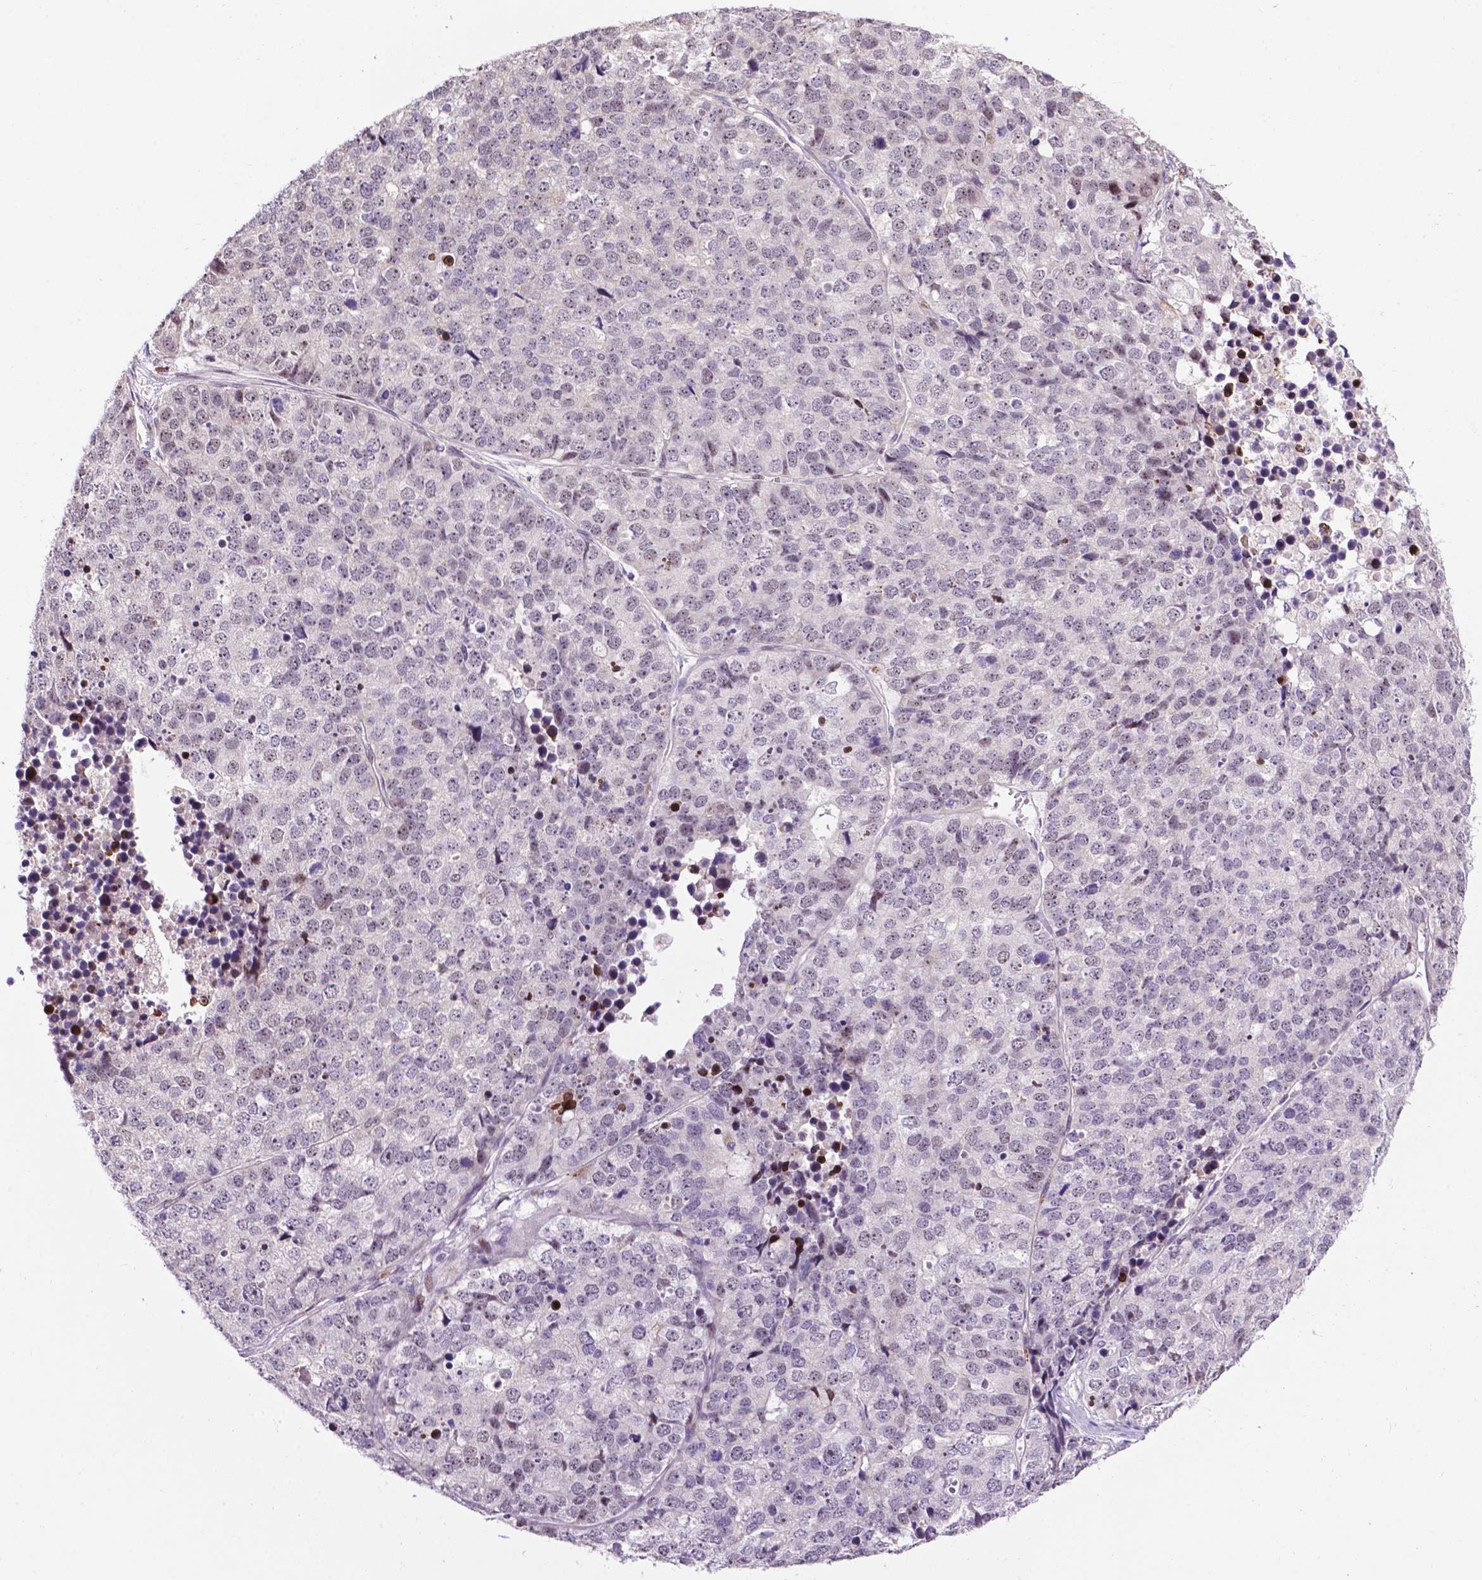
{"staining": {"intensity": "negative", "quantity": "none", "location": "none"}, "tissue": "stomach cancer", "cell_type": "Tumor cells", "image_type": "cancer", "snomed": [{"axis": "morphology", "description": "Adenocarcinoma, NOS"}, {"axis": "topography", "description": "Stomach"}], "caption": "Immunohistochemistry (IHC) image of neoplastic tissue: human adenocarcinoma (stomach) stained with DAB reveals no significant protein positivity in tumor cells.", "gene": "SMAD3", "patient": {"sex": "male", "age": 69}}